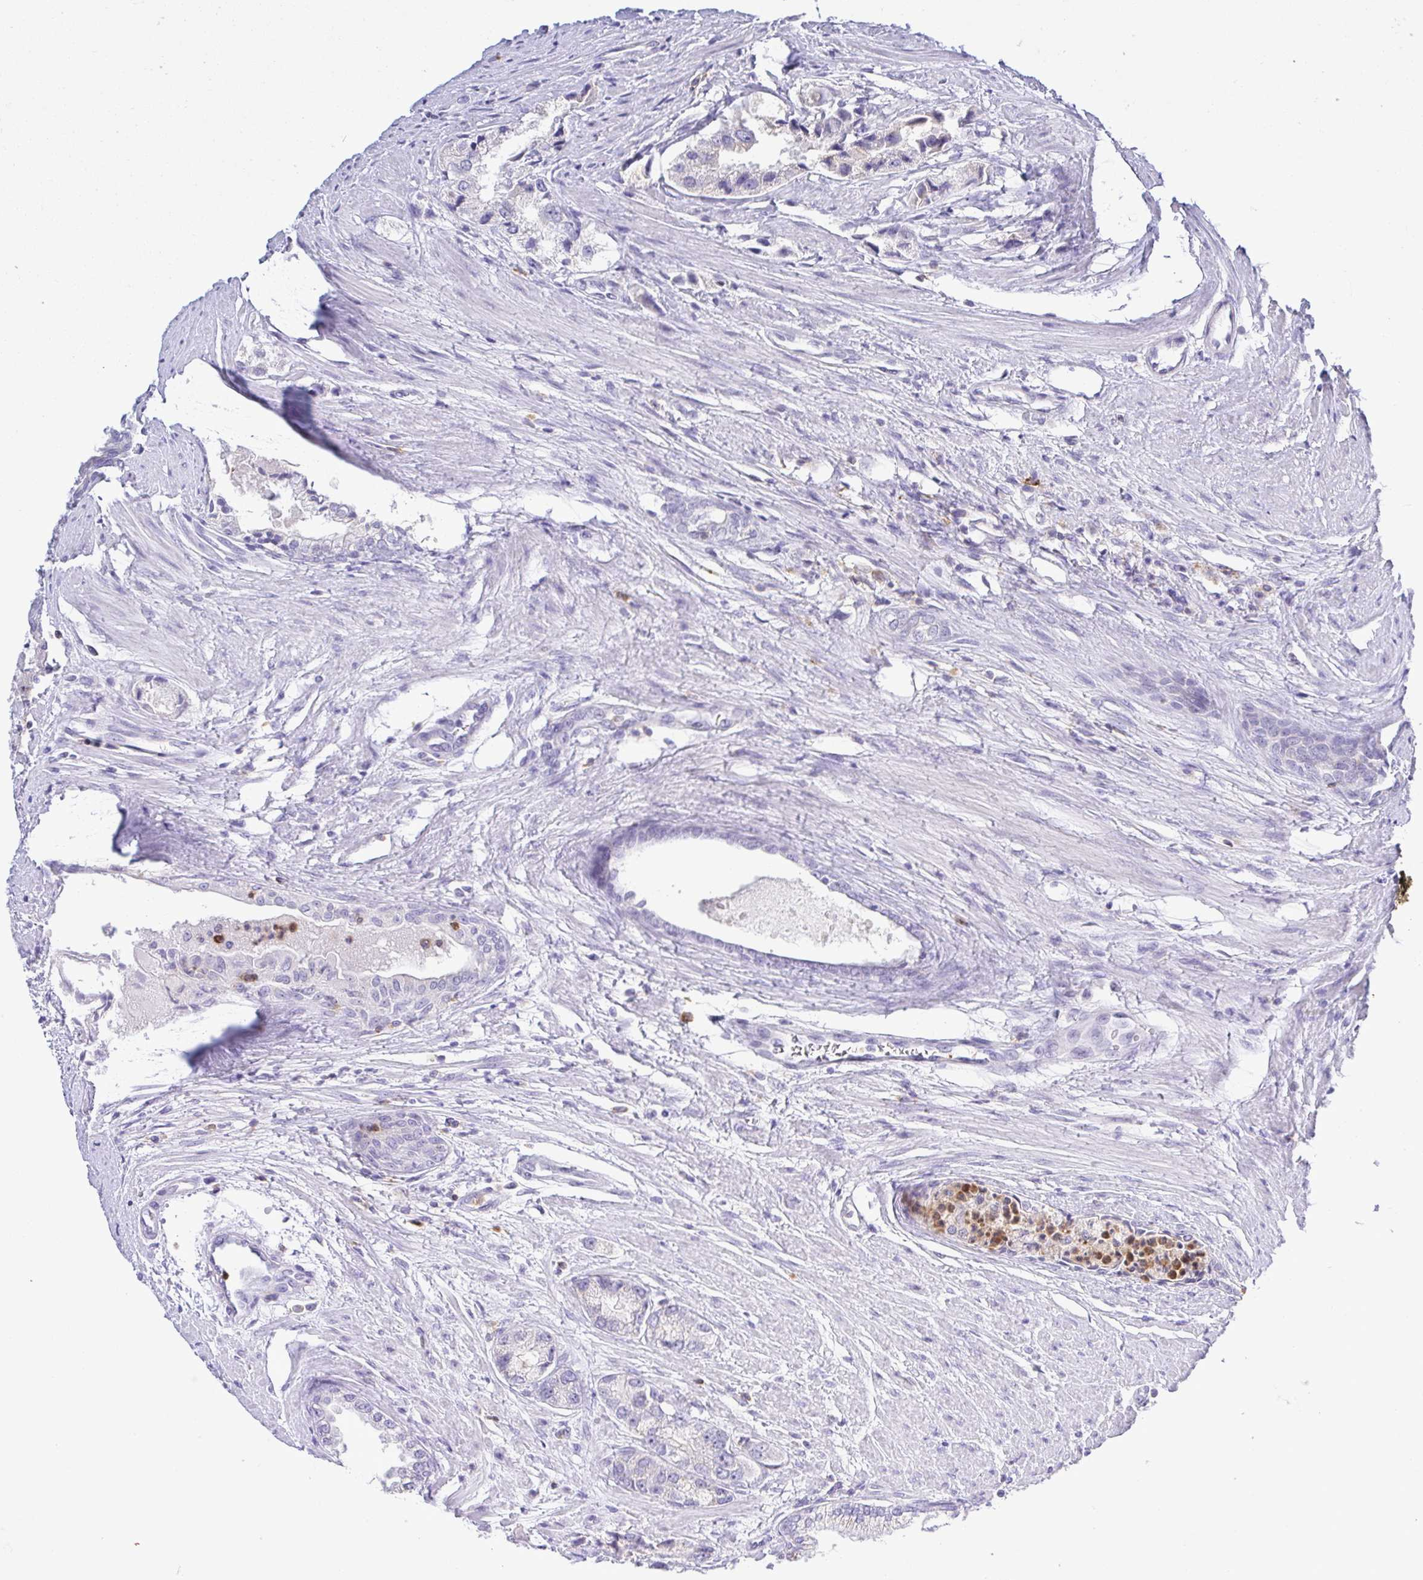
{"staining": {"intensity": "negative", "quantity": "none", "location": "none"}, "tissue": "prostate cancer", "cell_type": "Tumor cells", "image_type": "cancer", "snomed": [{"axis": "morphology", "description": "Adenocarcinoma, Low grade"}, {"axis": "topography", "description": "Prostate"}], "caption": "The histopathology image demonstrates no significant staining in tumor cells of prostate low-grade adenocarcinoma.", "gene": "PGLYRP1", "patient": {"sex": "male", "age": 69}}